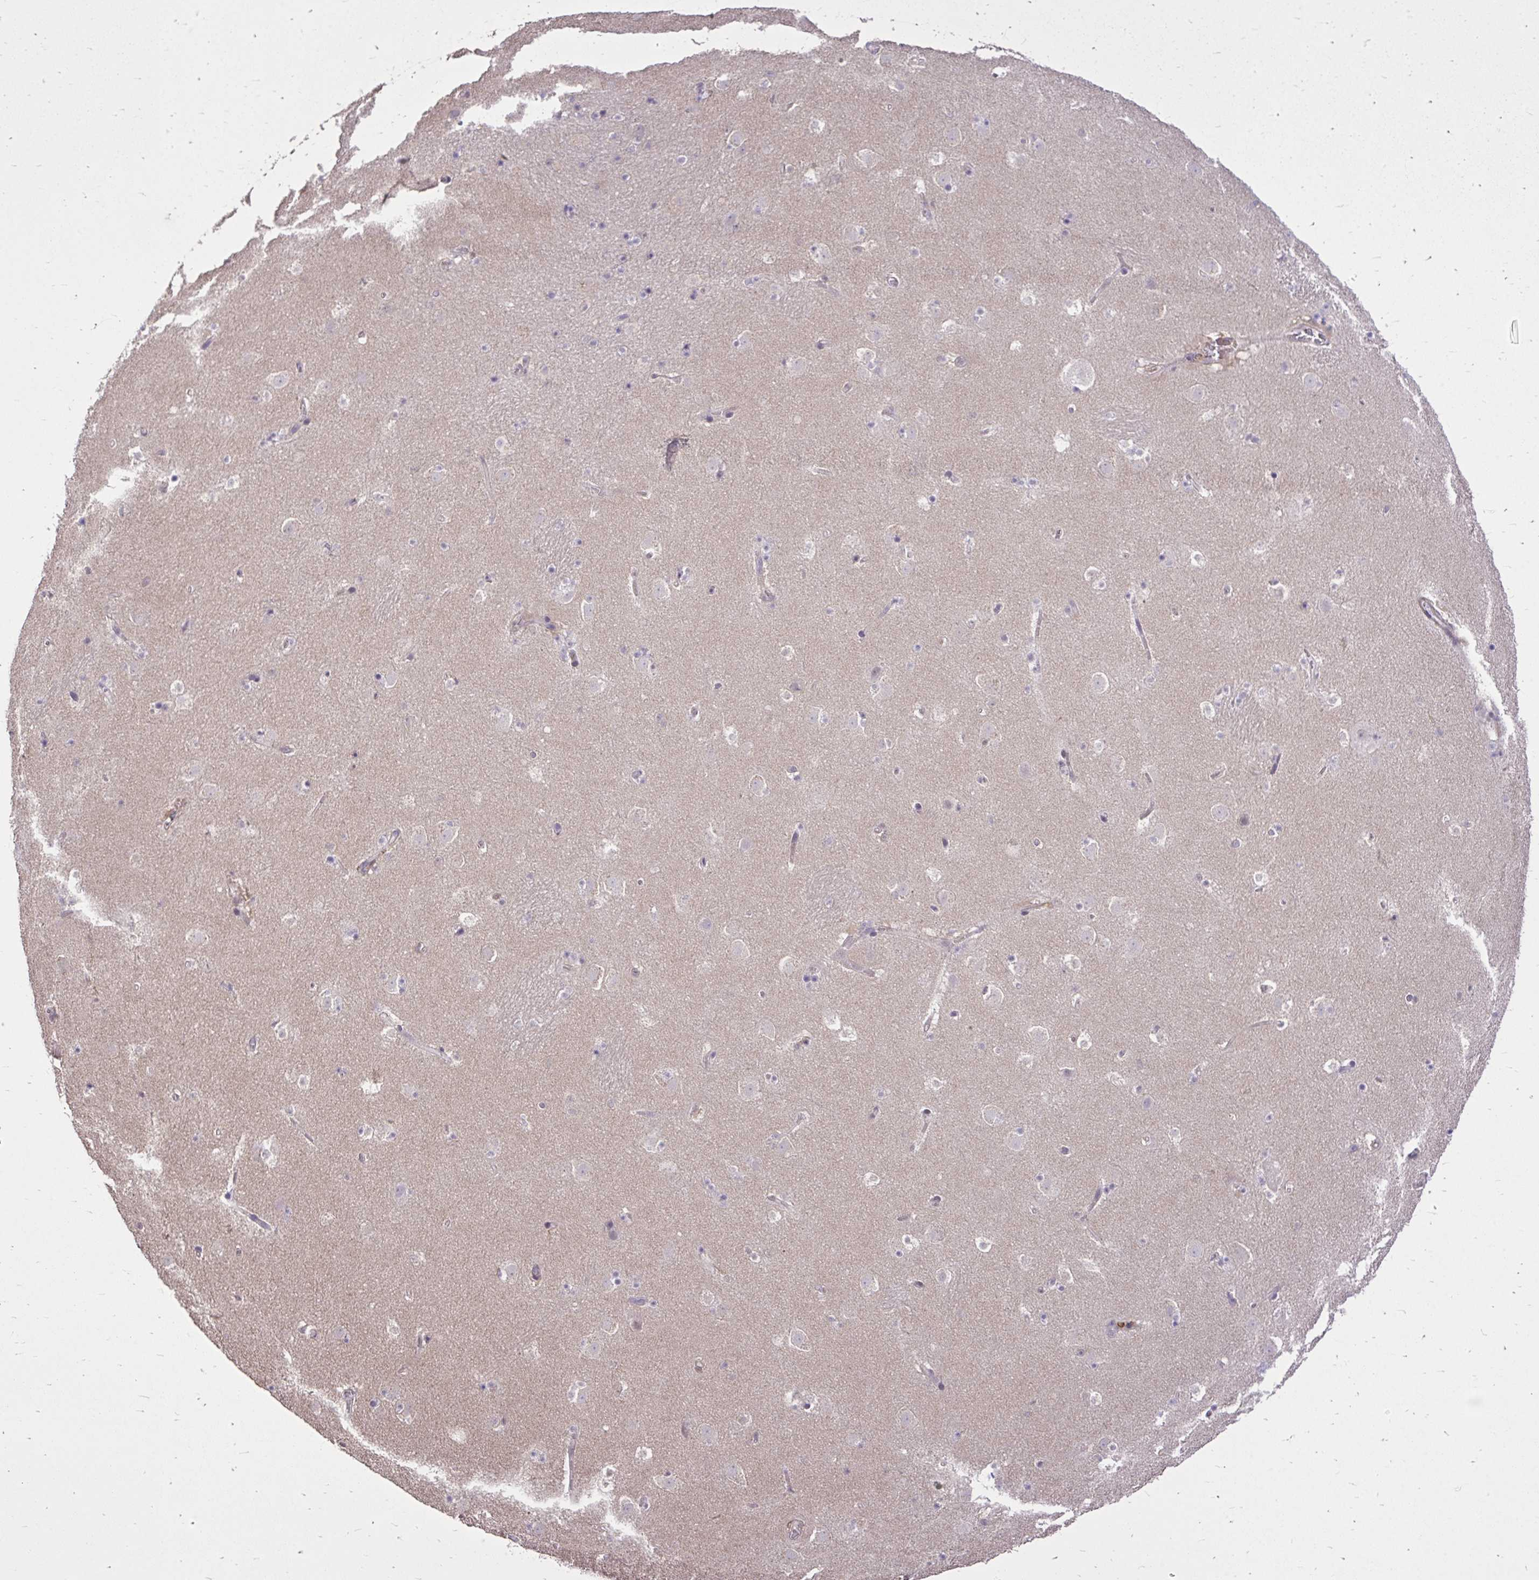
{"staining": {"intensity": "negative", "quantity": "none", "location": "none"}, "tissue": "caudate", "cell_type": "Glial cells", "image_type": "normal", "snomed": [{"axis": "morphology", "description": "Normal tissue, NOS"}, {"axis": "topography", "description": "Lateral ventricle wall"}], "caption": "A high-resolution photomicrograph shows immunohistochemistry (IHC) staining of benign caudate, which reveals no significant expression in glial cells.", "gene": "IGFL2", "patient": {"sex": "male", "age": 37}}